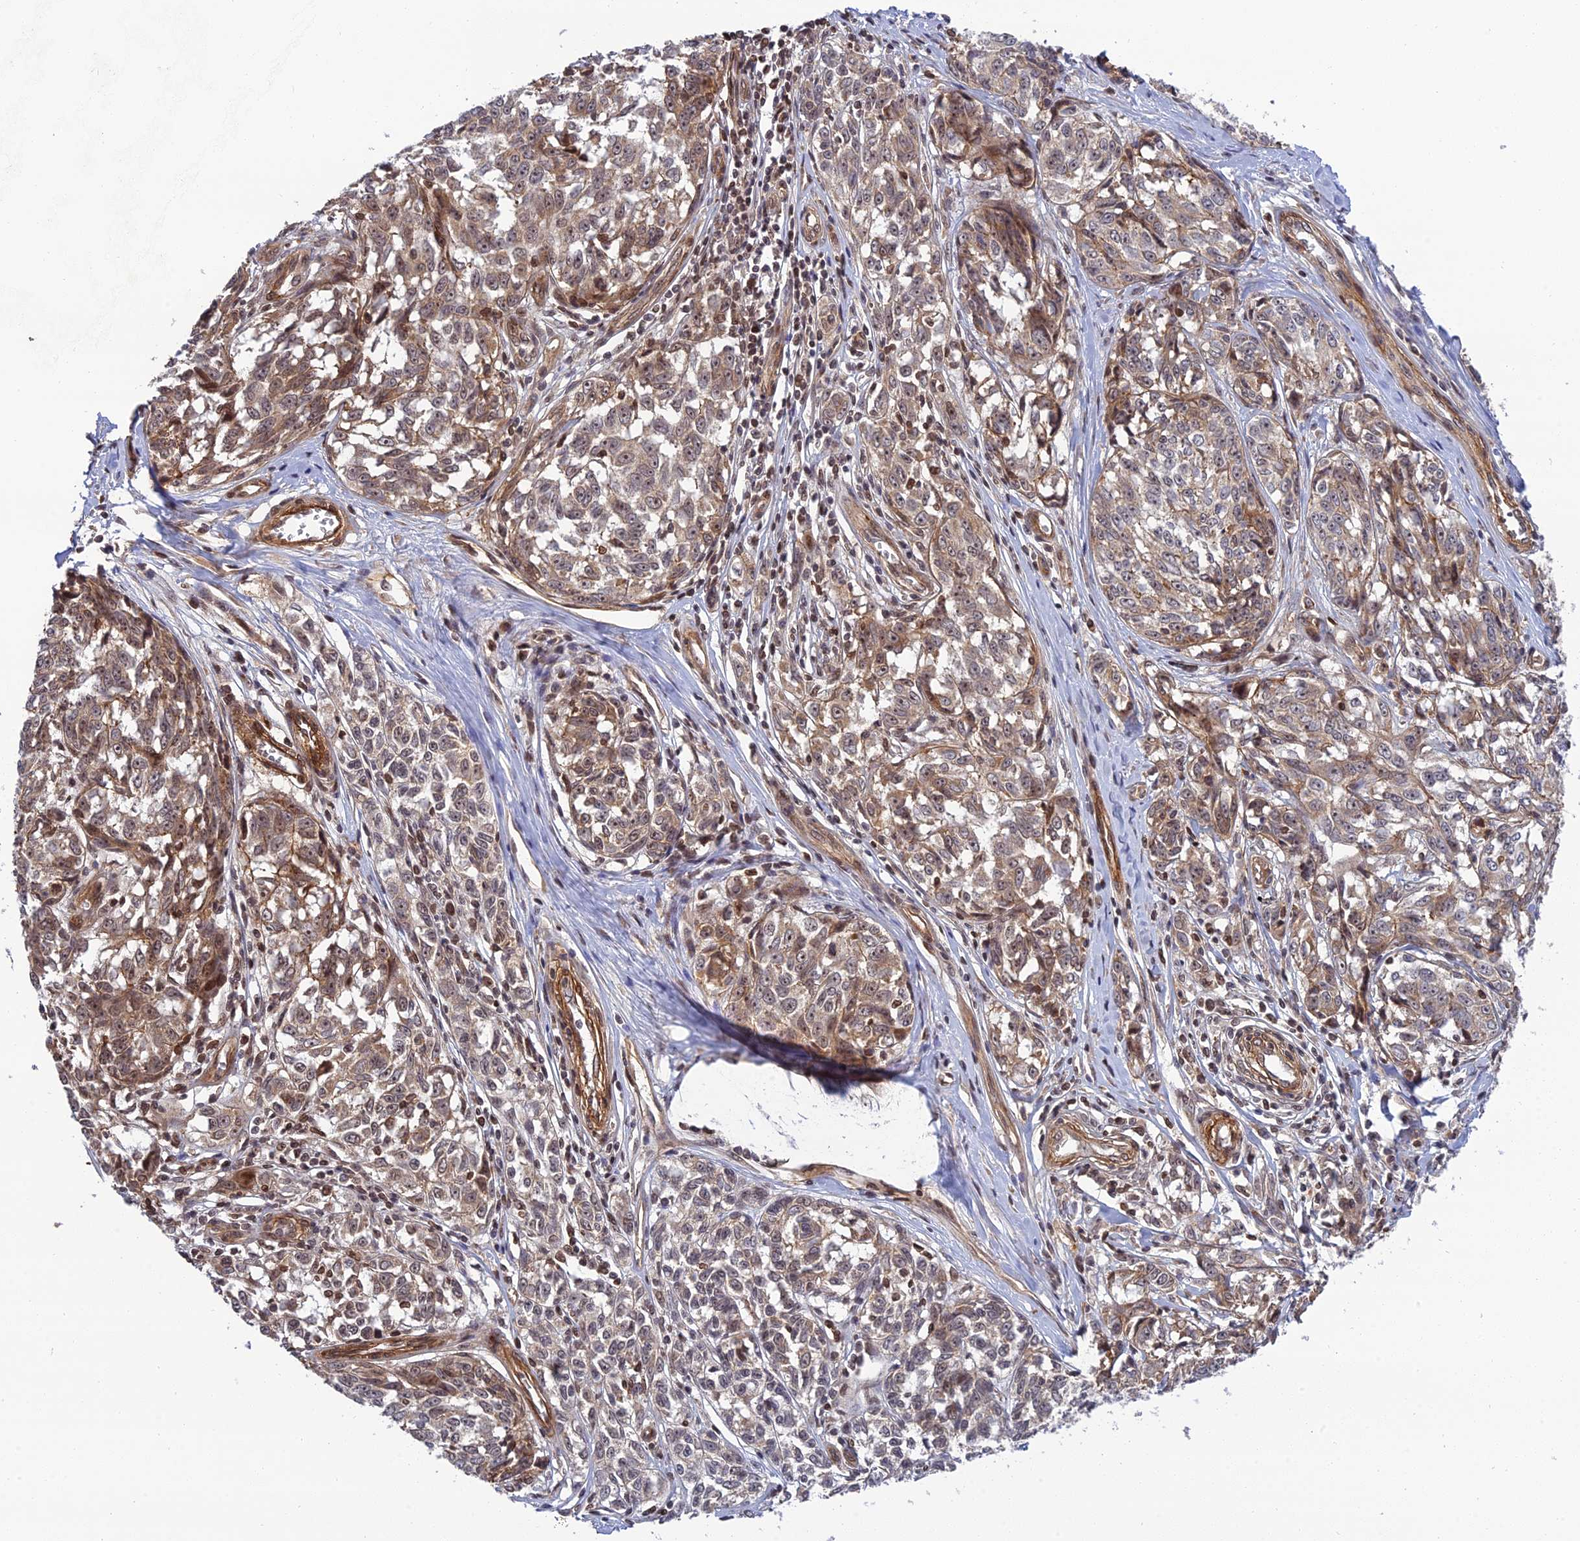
{"staining": {"intensity": "moderate", "quantity": ">75%", "location": "cytoplasmic/membranous,nuclear"}, "tissue": "melanoma", "cell_type": "Tumor cells", "image_type": "cancer", "snomed": [{"axis": "morphology", "description": "Malignant melanoma, NOS"}, {"axis": "topography", "description": "Skin"}], "caption": "Melanoma stained with IHC exhibits moderate cytoplasmic/membranous and nuclear expression in approximately >75% of tumor cells.", "gene": "REXO1", "patient": {"sex": "female", "age": 64}}